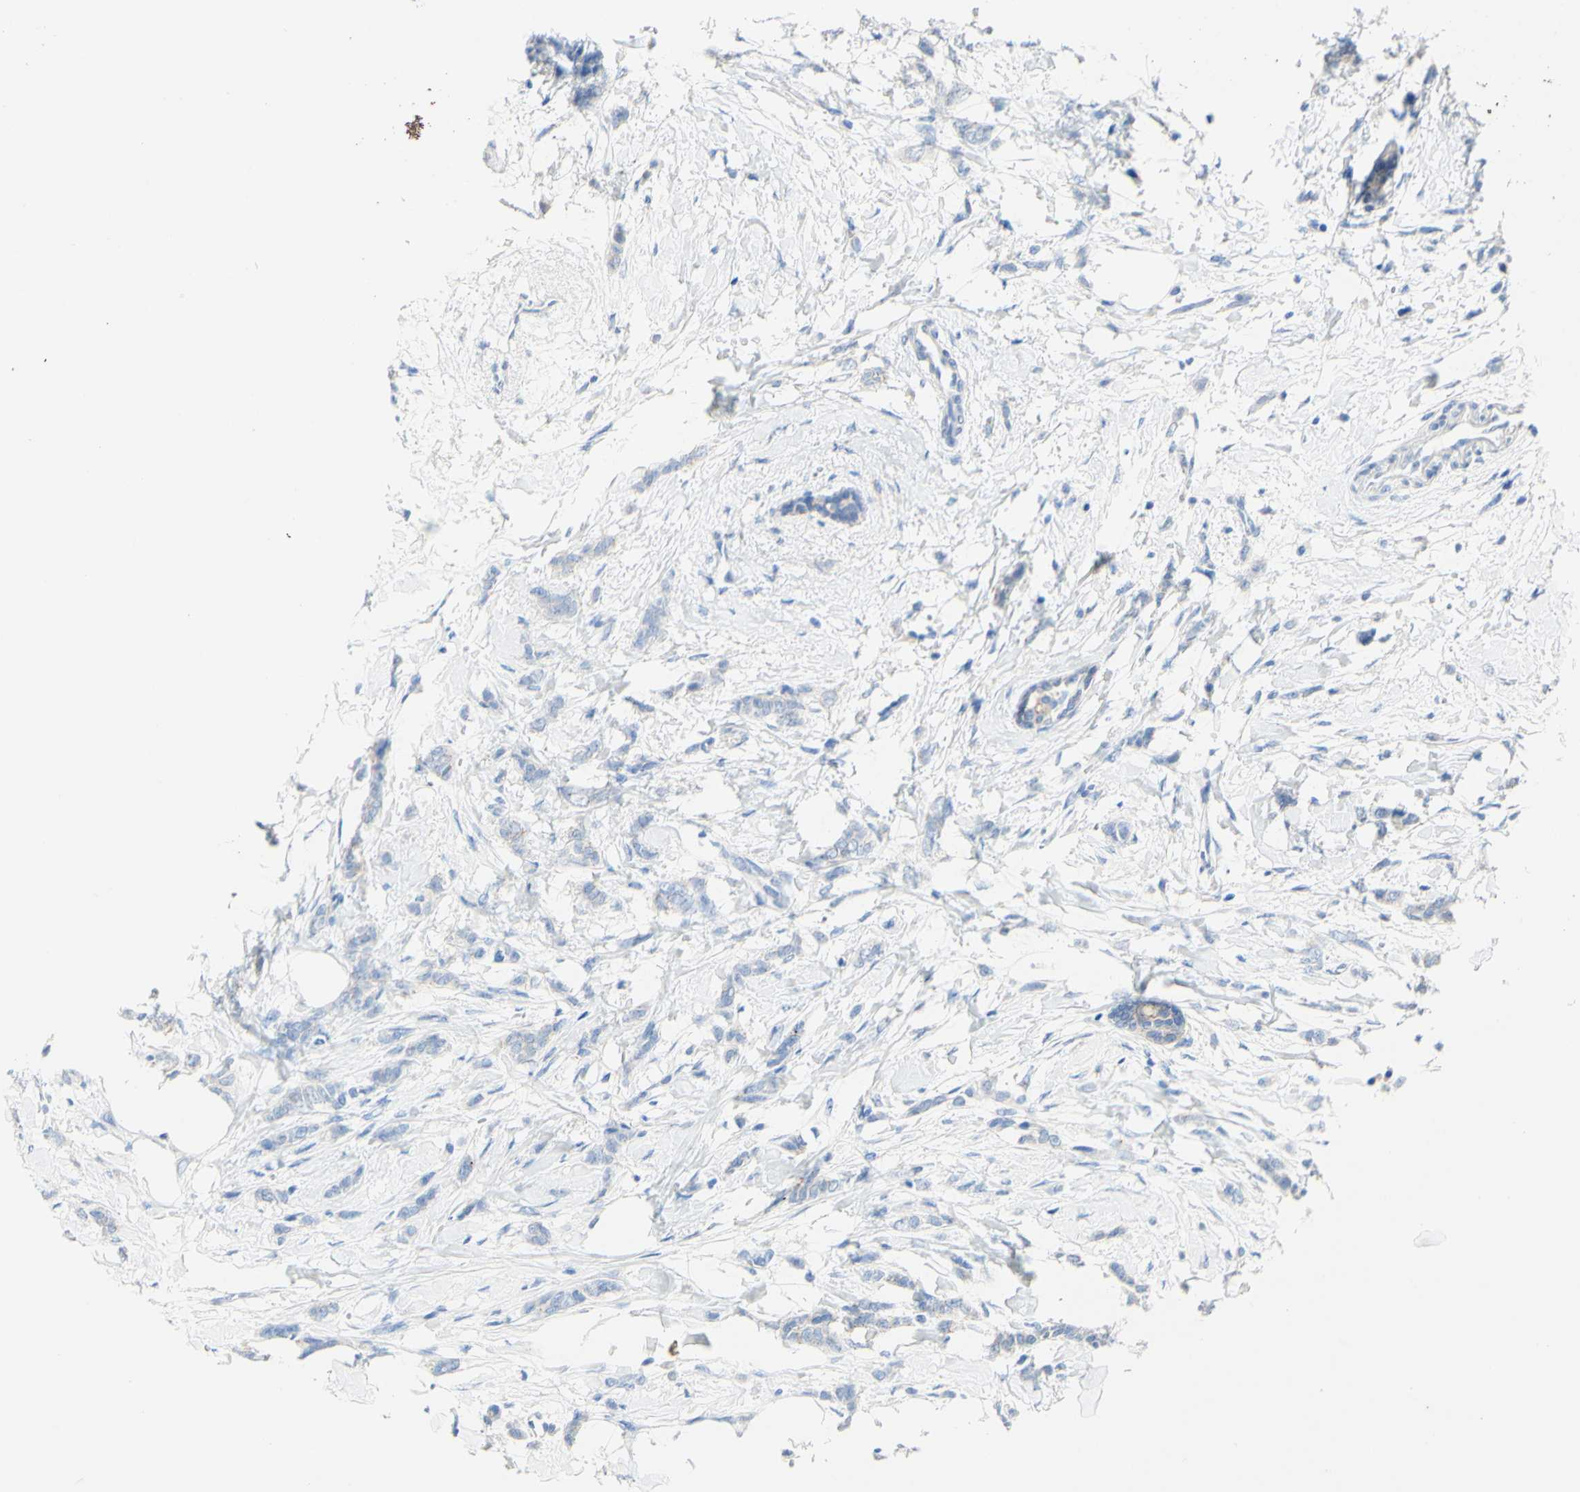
{"staining": {"intensity": "negative", "quantity": "none", "location": "none"}, "tissue": "breast cancer", "cell_type": "Tumor cells", "image_type": "cancer", "snomed": [{"axis": "morphology", "description": "Lobular carcinoma, in situ"}, {"axis": "morphology", "description": "Lobular carcinoma"}, {"axis": "topography", "description": "Breast"}], "caption": "Immunohistochemical staining of lobular carcinoma (breast) displays no significant positivity in tumor cells.", "gene": "DSC2", "patient": {"sex": "female", "age": 41}}